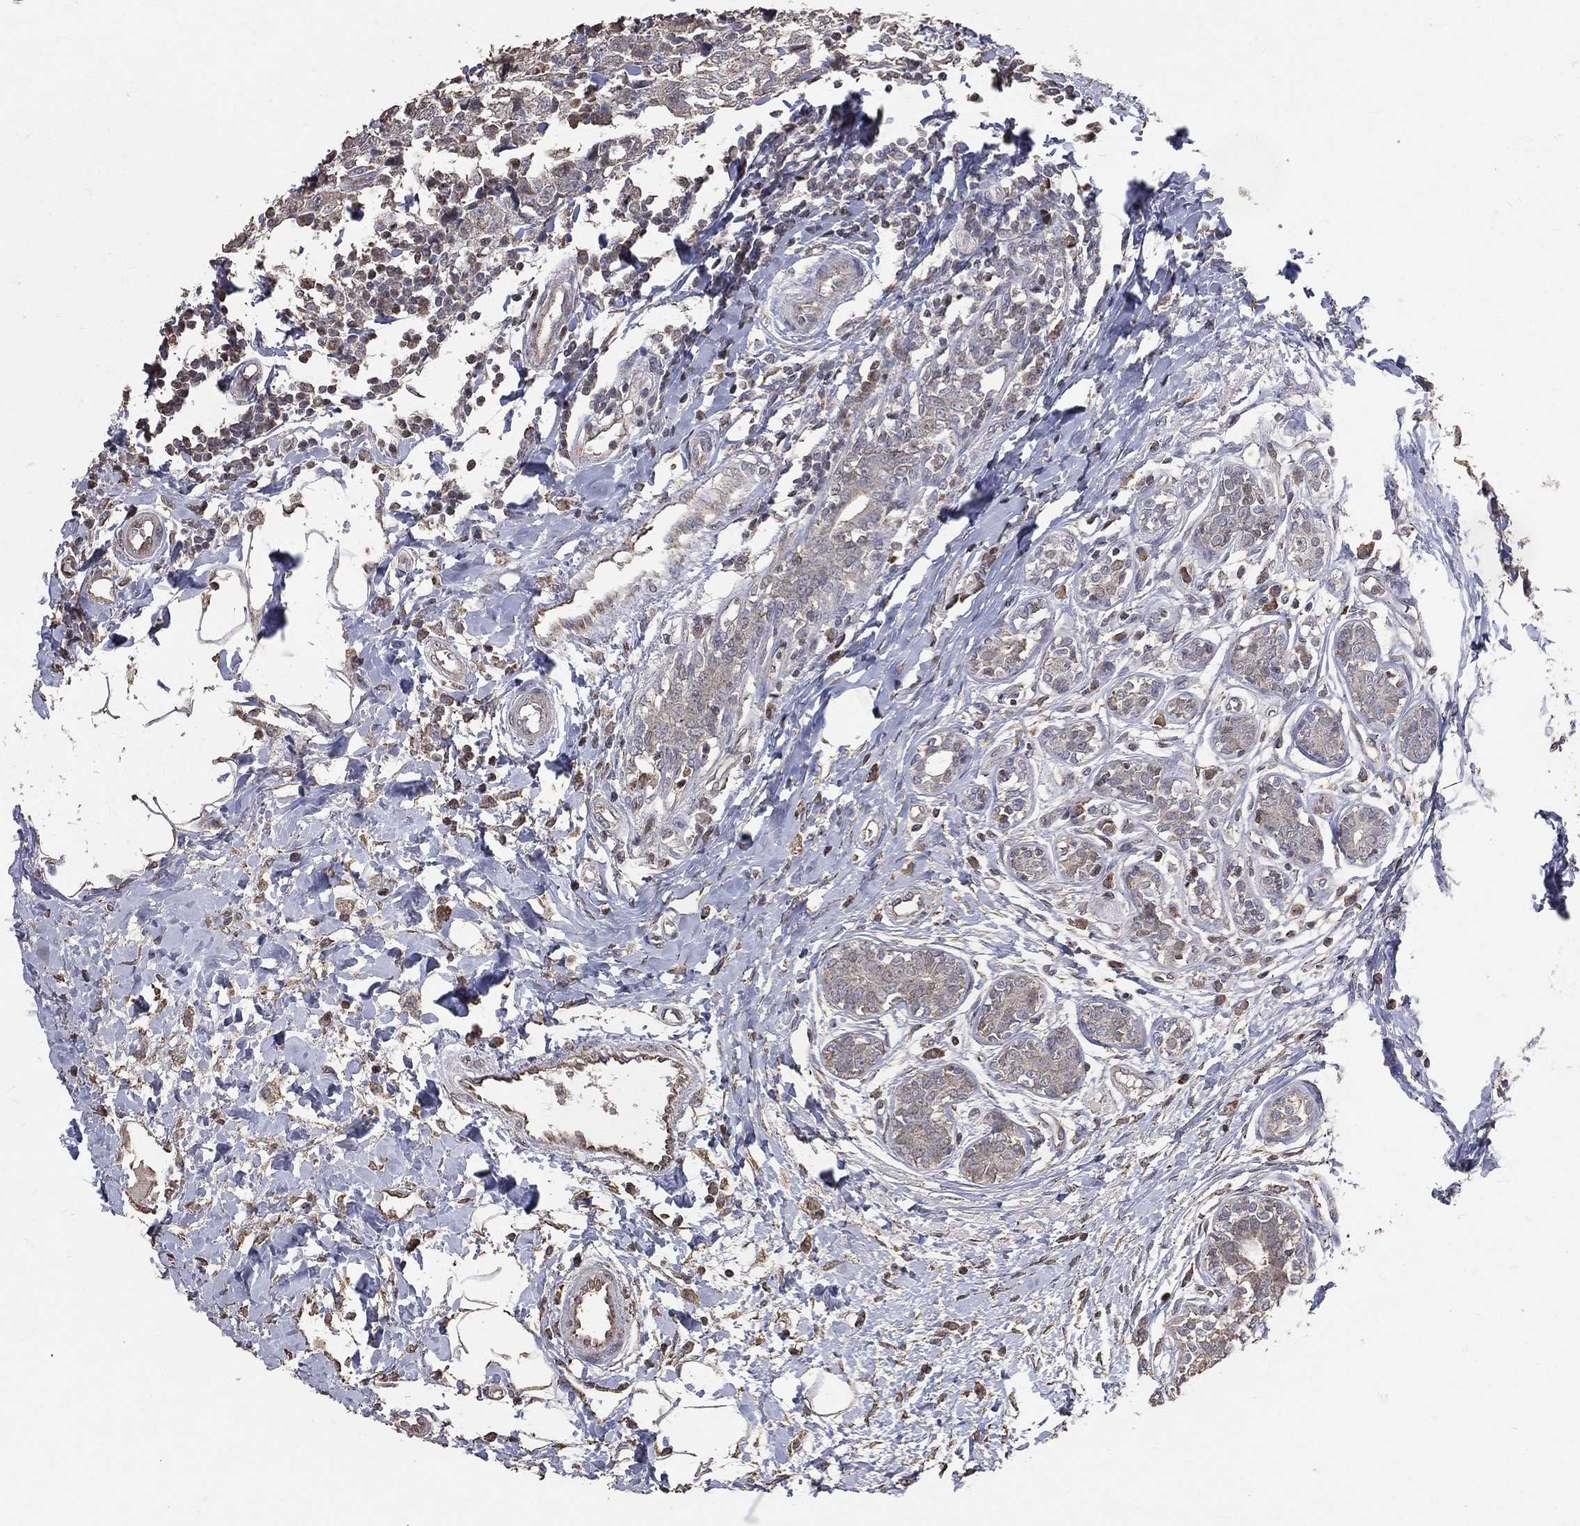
{"staining": {"intensity": "weak", "quantity": "<25%", "location": "cytoplasmic/membranous"}, "tissue": "breast cancer", "cell_type": "Tumor cells", "image_type": "cancer", "snomed": [{"axis": "morphology", "description": "Duct carcinoma"}, {"axis": "topography", "description": "Breast"}], "caption": "DAB (3,3'-diaminobenzidine) immunohistochemical staining of intraductal carcinoma (breast) reveals no significant expression in tumor cells.", "gene": "LY6K", "patient": {"sex": "female", "age": 30}}